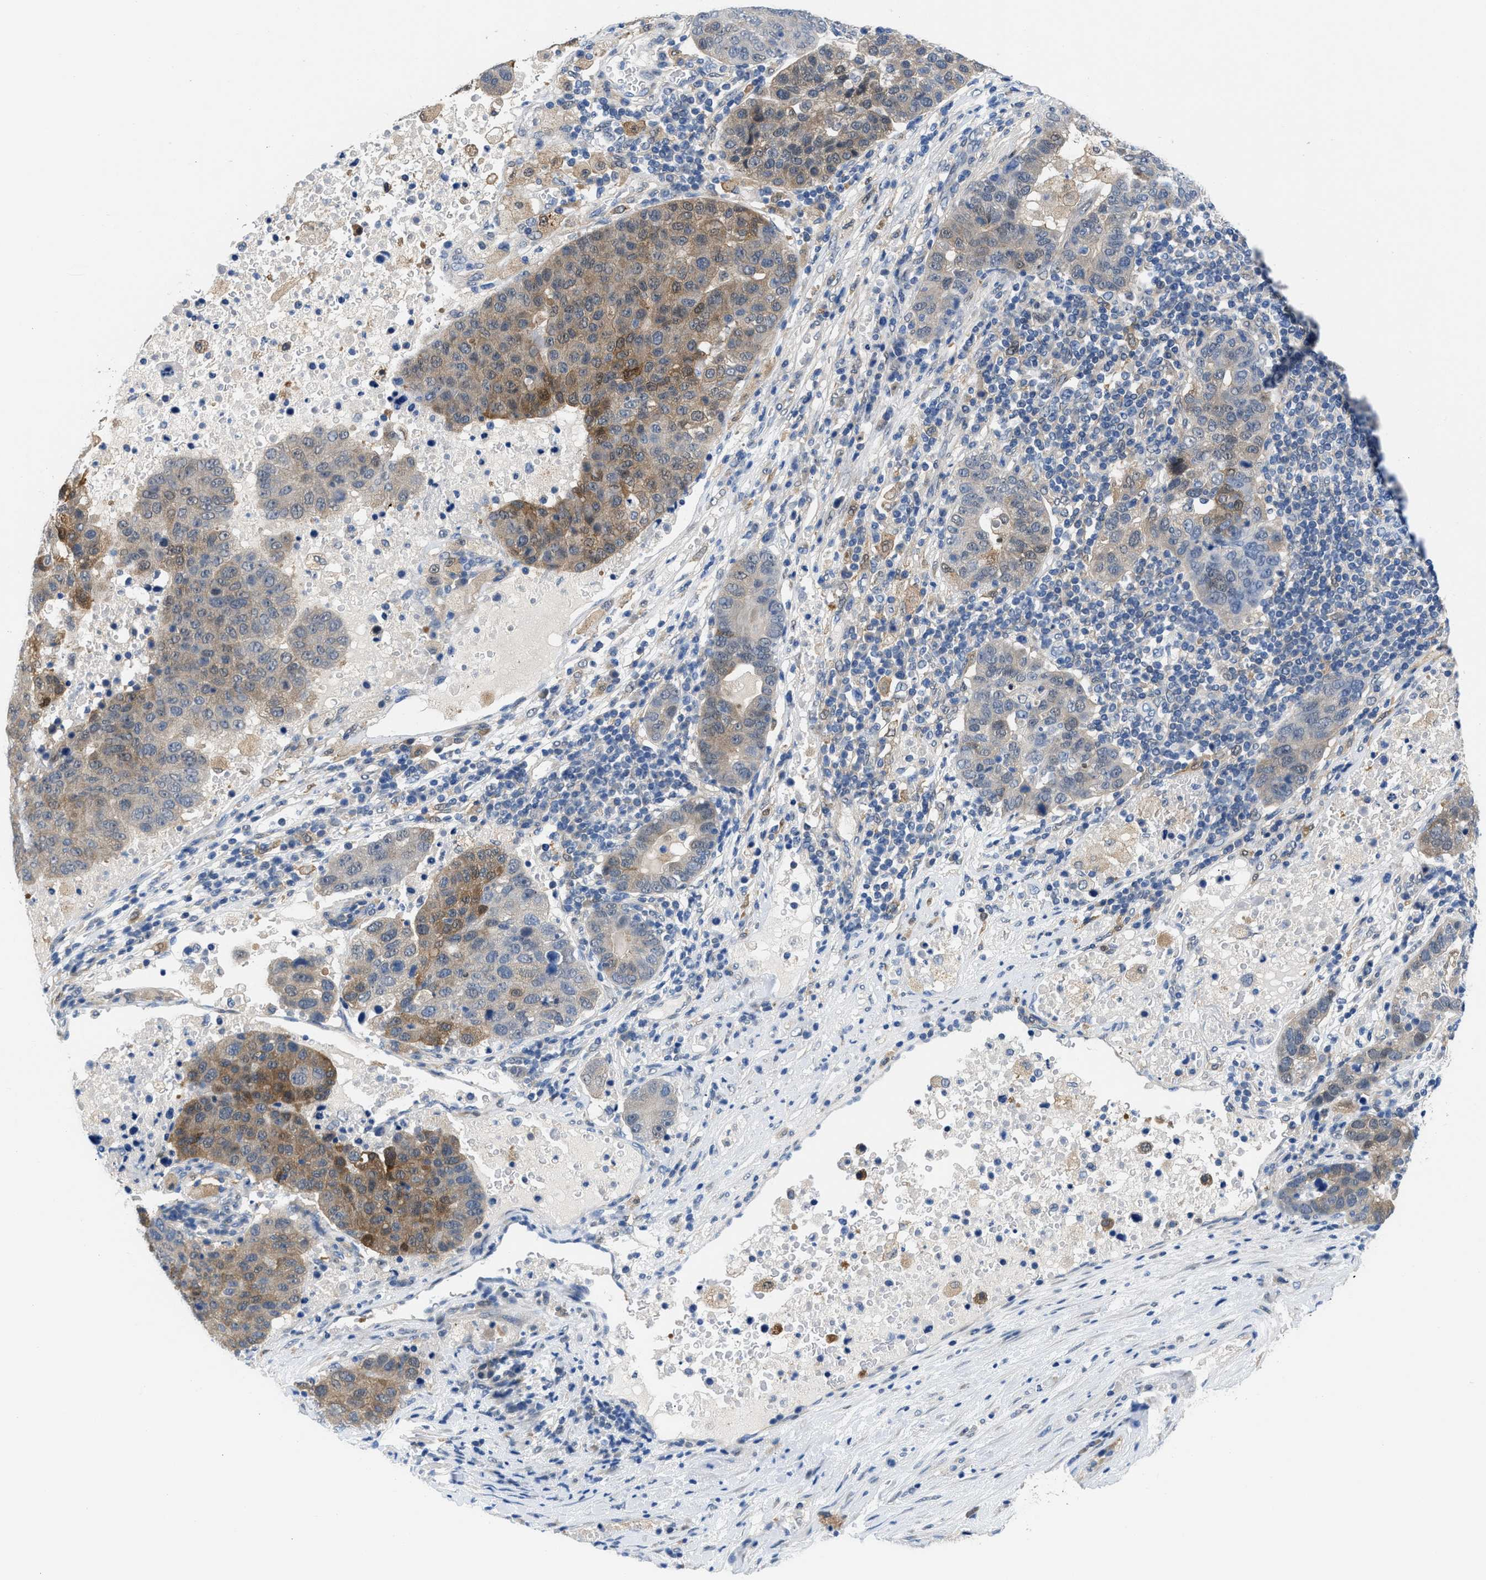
{"staining": {"intensity": "moderate", "quantity": "25%-75%", "location": "cytoplasmic/membranous,nuclear"}, "tissue": "pancreatic cancer", "cell_type": "Tumor cells", "image_type": "cancer", "snomed": [{"axis": "morphology", "description": "Adenocarcinoma, NOS"}, {"axis": "topography", "description": "Pancreas"}], "caption": "Human pancreatic cancer stained with a brown dye displays moderate cytoplasmic/membranous and nuclear positive staining in approximately 25%-75% of tumor cells.", "gene": "CBR1", "patient": {"sex": "female", "age": 61}}